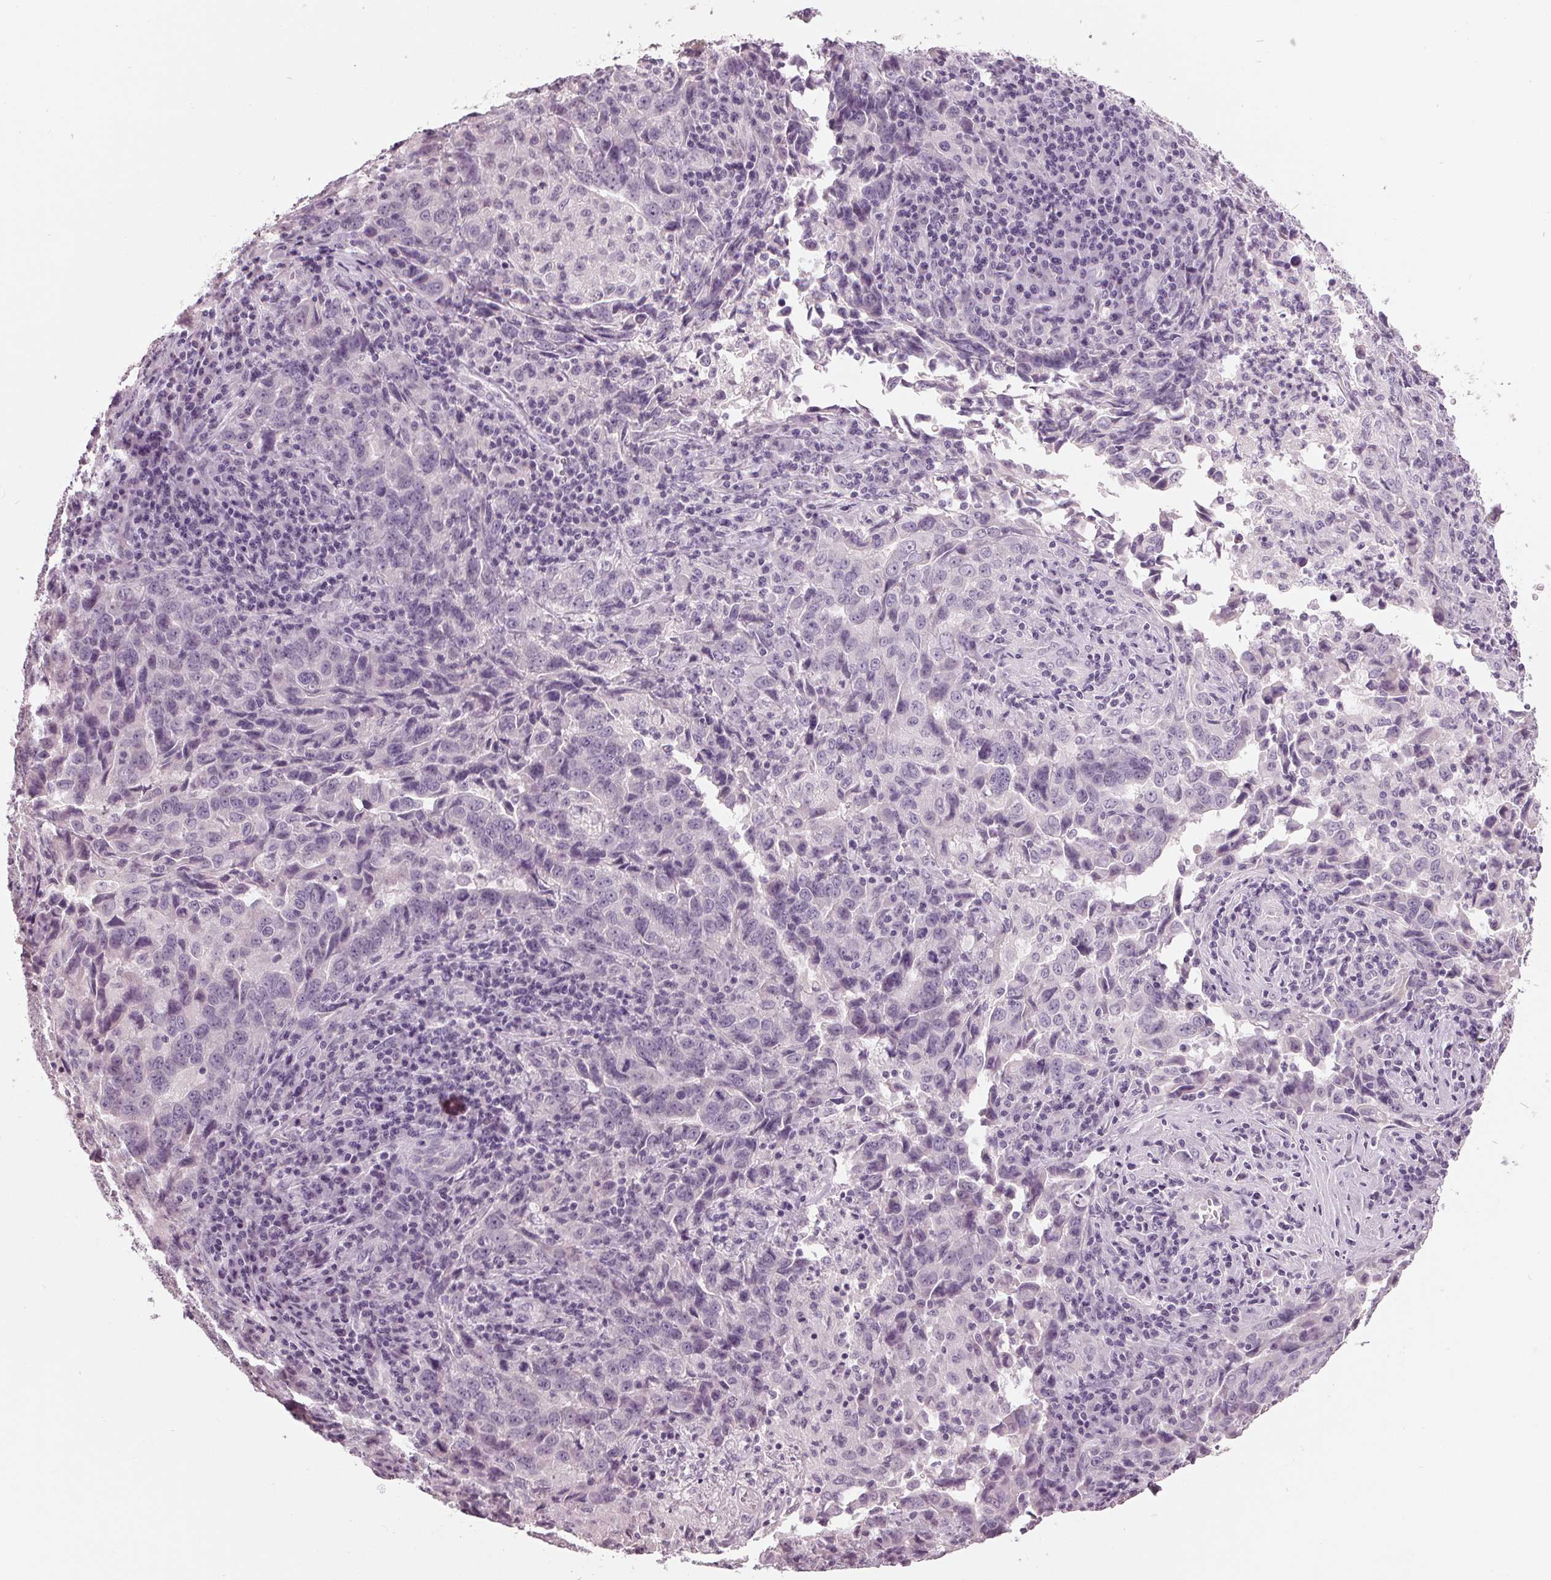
{"staining": {"intensity": "negative", "quantity": "none", "location": "none"}, "tissue": "lung cancer", "cell_type": "Tumor cells", "image_type": "cancer", "snomed": [{"axis": "morphology", "description": "Adenocarcinoma, NOS"}, {"axis": "topography", "description": "Lung"}], "caption": "DAB (3,3'-diaminobenzidine) immunohistochemical staining of human lung cancer demonstrates no significant staining in tumor cells.", "gene": "TNNC2", "patient": {"sex": "male", "age": 67}}